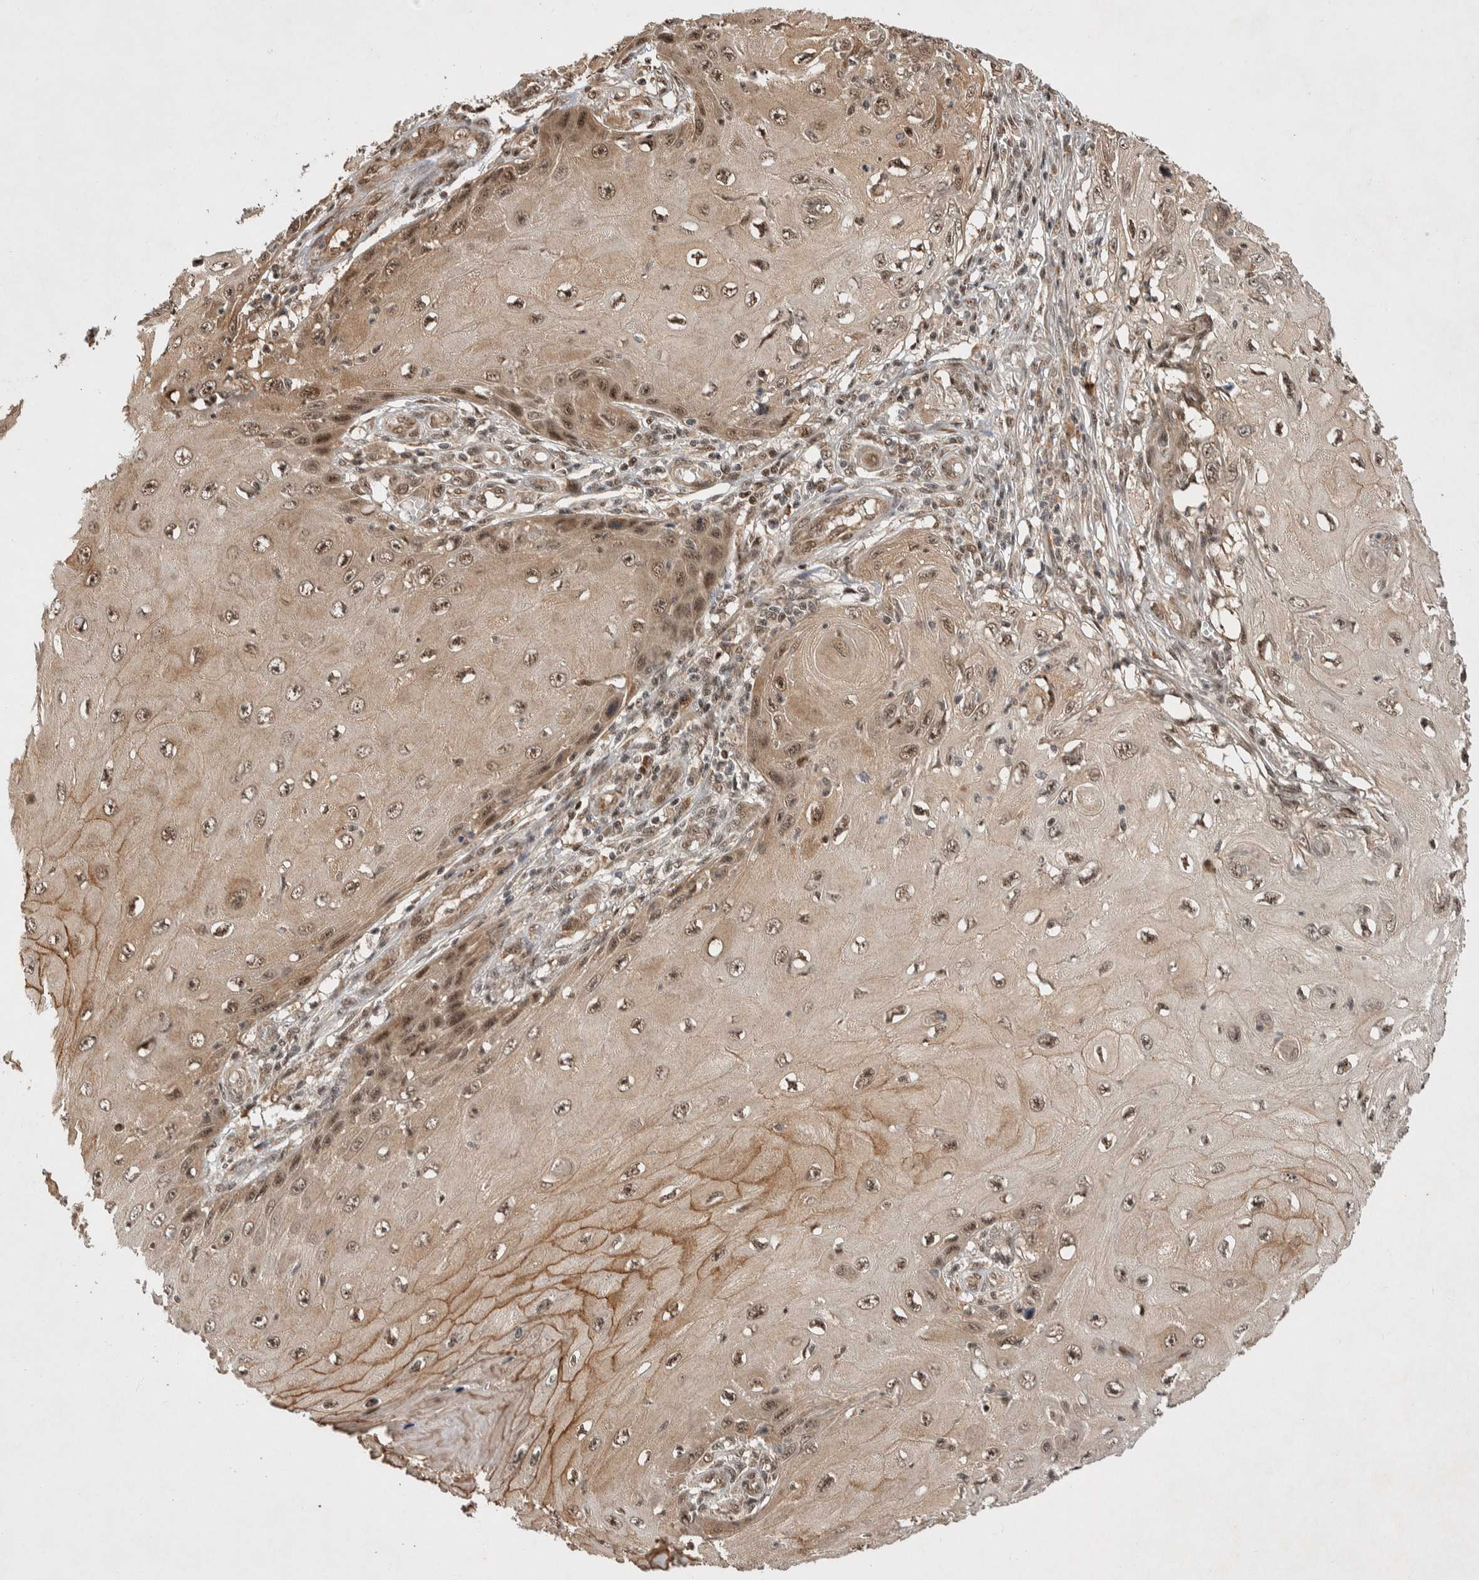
{"staining": {"intensity": "moderate", "quantity": ">75%", "location": "nuclear"}, "tissue": "skin cancer", "cell_type": "Tumor cells", "image_type": "cancer", "snomed": [{"axis": "morphology", "description": "Squamous cell carcinoma, NOS"}, {"axis": "topography", "description": "Skin"}], "caption": "A photomicrograph of human squamous cell carcinoma (skin) stained for a protein demonstrates moderate nuclear brown staining in tumor cells.", "gene": "TOR1B", "patient": {"sex": "female", "age": 73}}